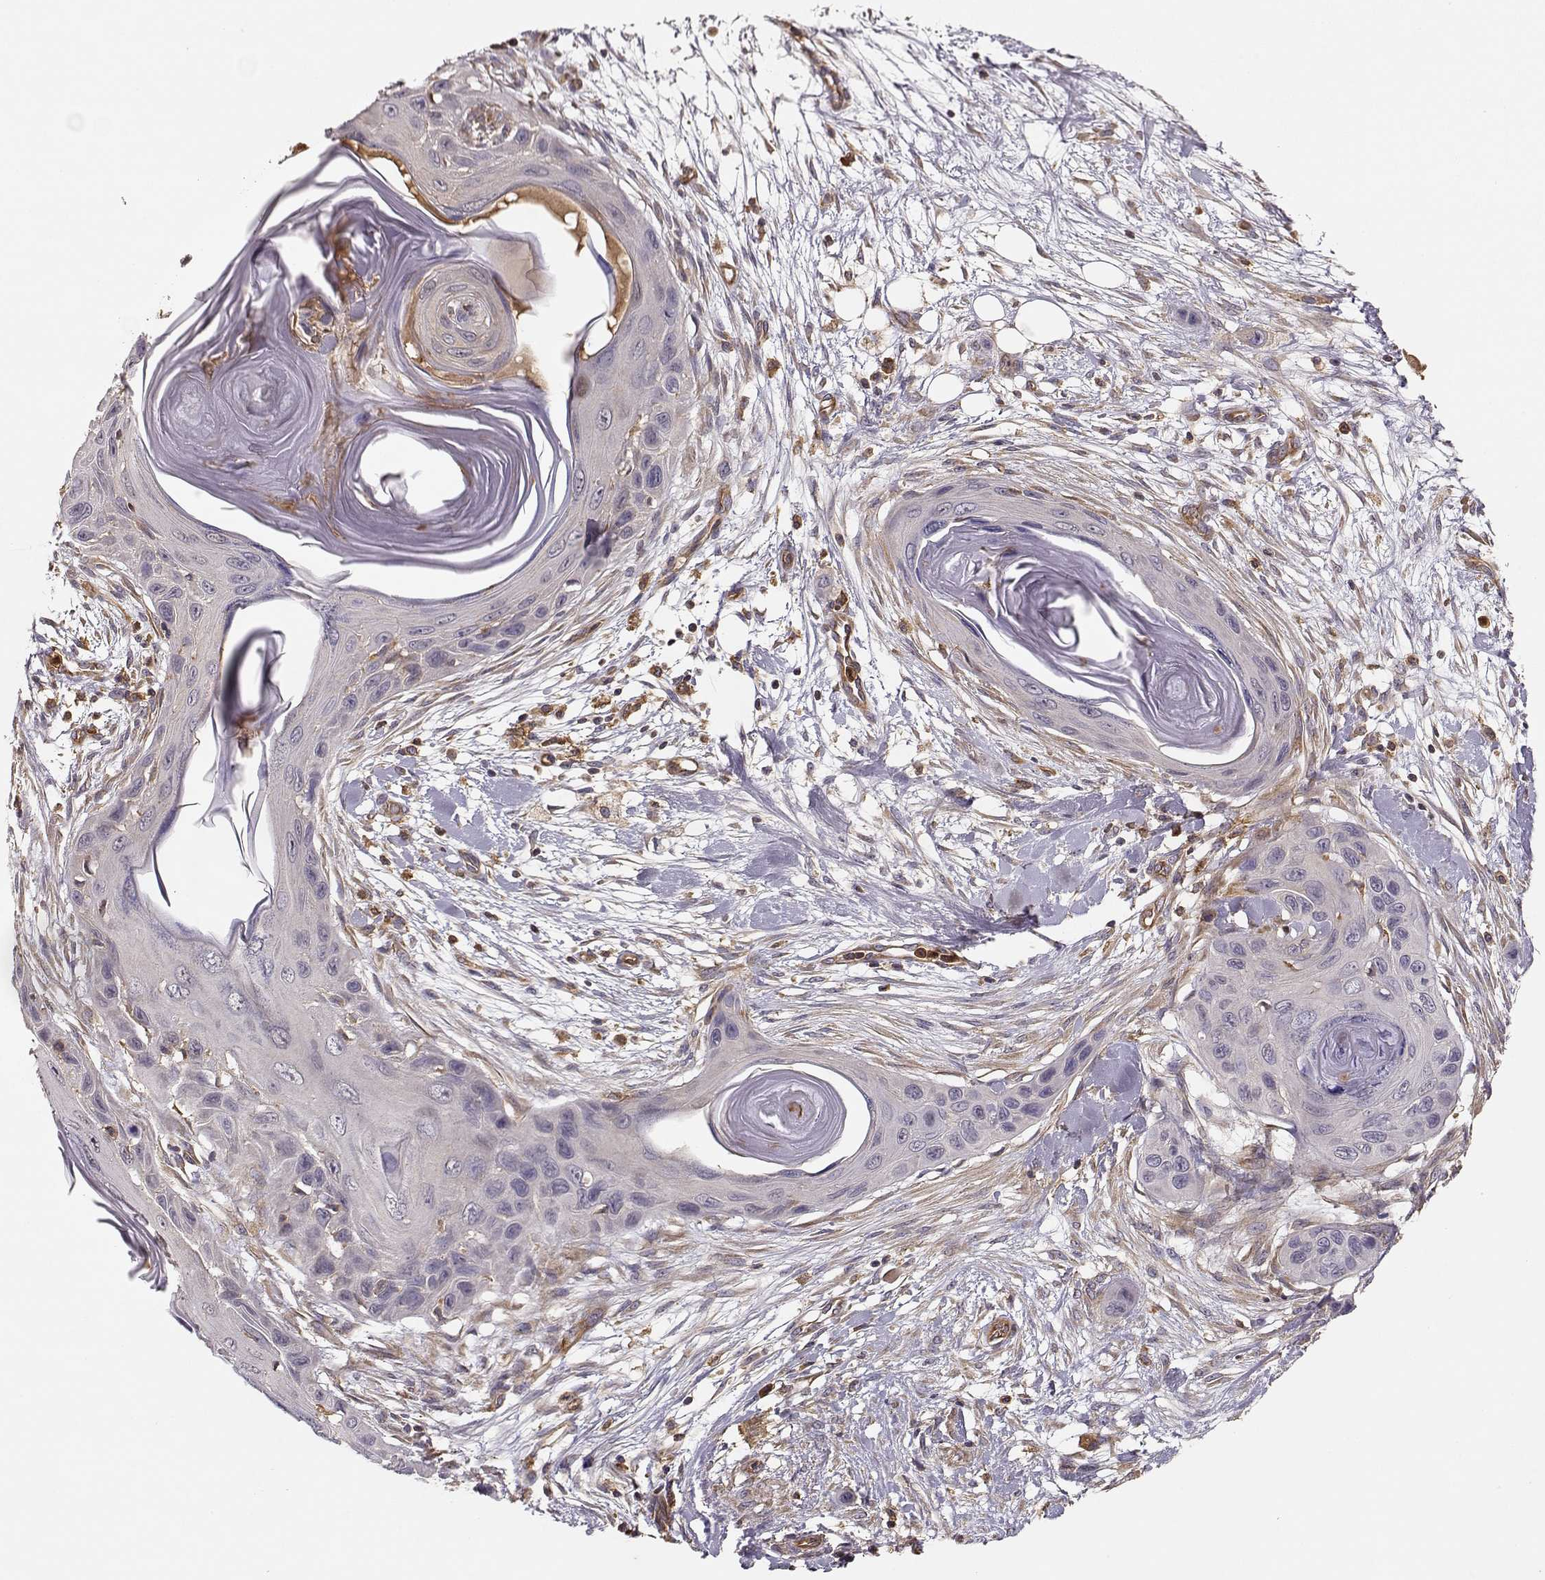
{"staining": {"intensity": "negative", "quantity": "none", "location": "none"}, "tissue": "skin cancer", "cell_type": "Tumor cells", "image_type": "cancer", "snomed": [{"axis": "morphology", "description": "Squamous cell carcinoma, NOS"}, {"axis": "topography", "description": "Skin"}], "caption": "Photomicrograph shows no significant protein expression in tumor cells of skin cancer.", "gene": "ARHGEF2", "patient": {"sex": "male", "age": 79}}